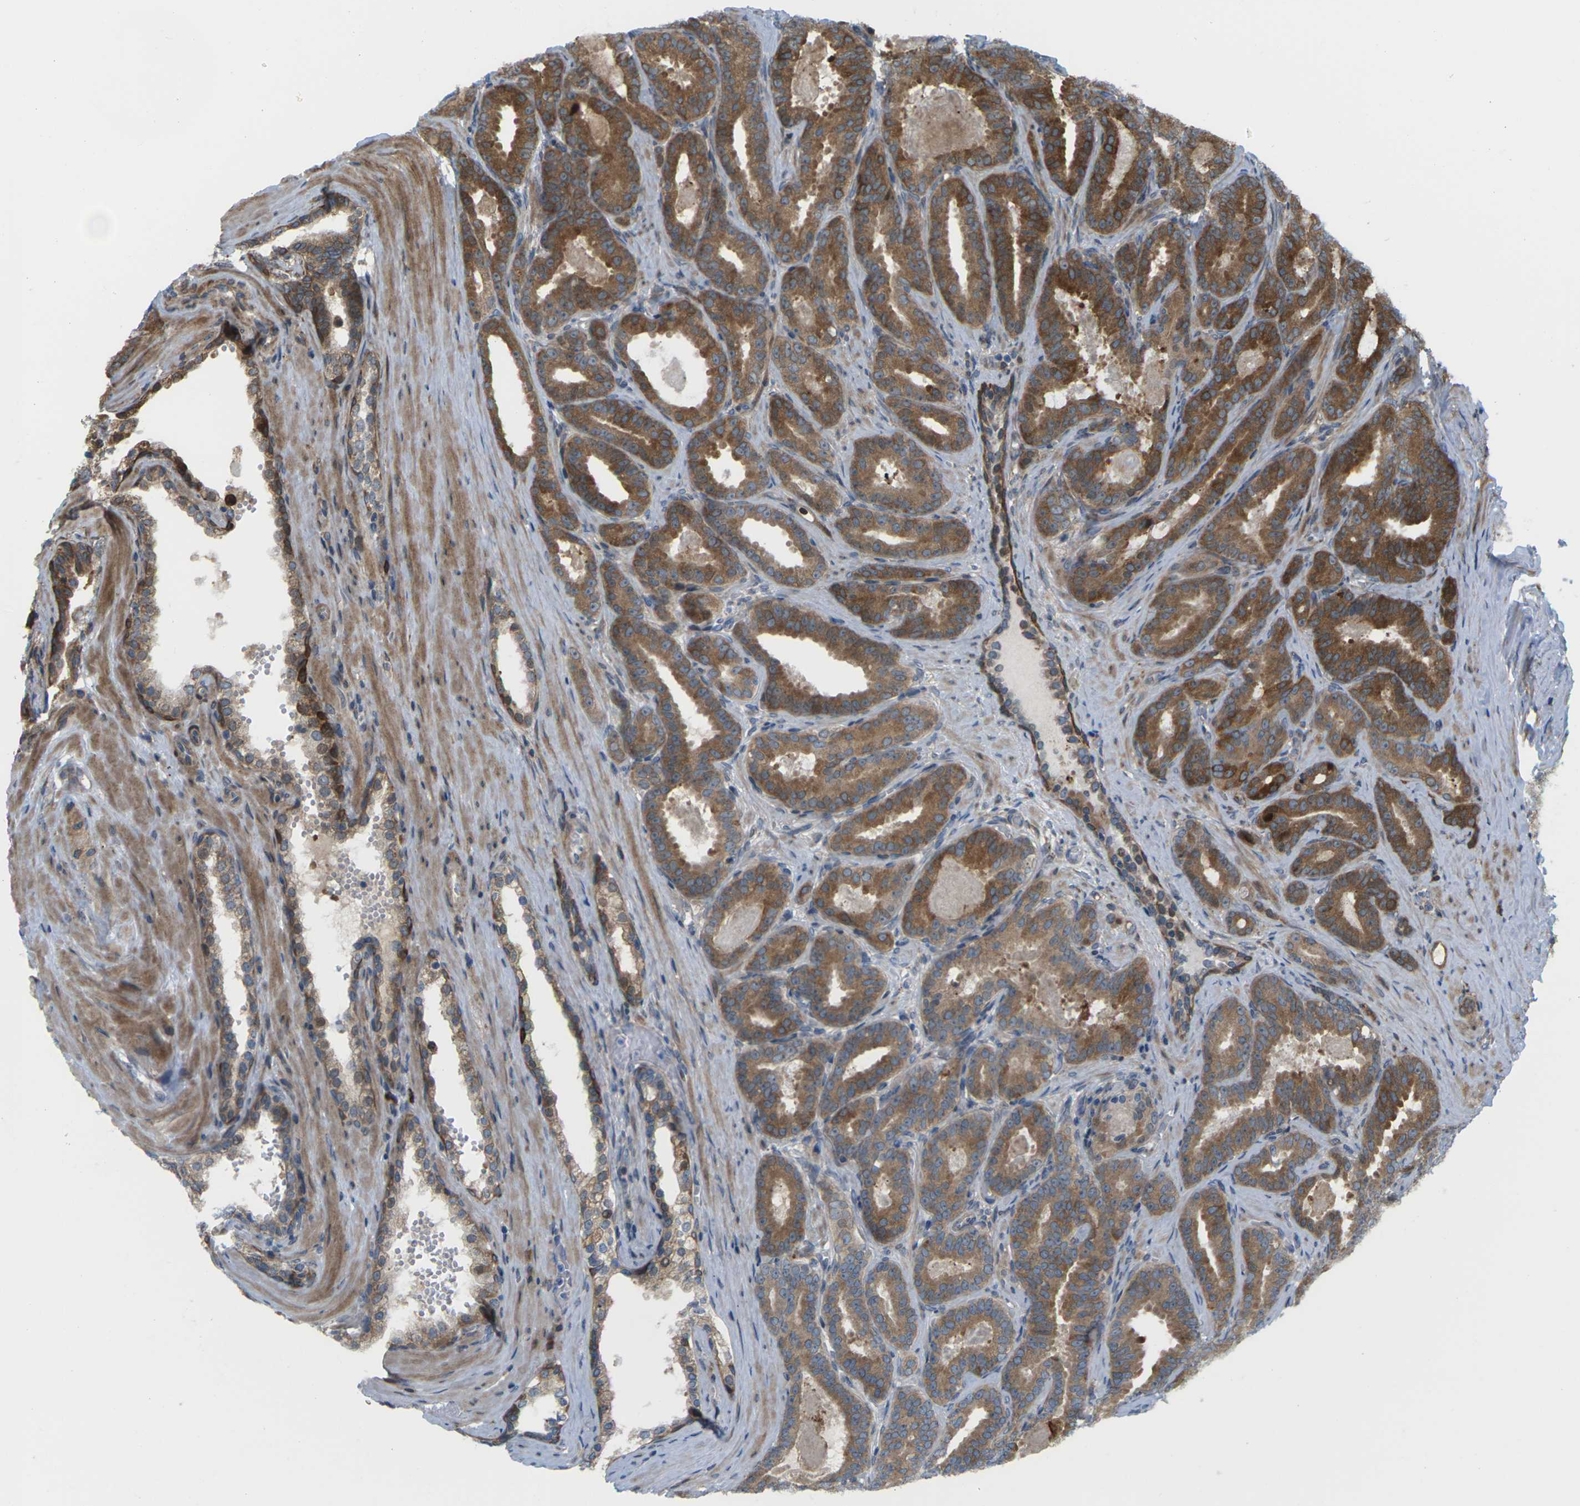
{"staining": {"intensity": "moderate", "quantity": ">75%", "location": "cytoplasmic/membranous"}, "tissue": "prostate cancer", "cell_type": "Tumor cells", "image_type": "cancer", "snomed": [{"axis": "morphology", "description": "Adenocarcinoma, High grade"}, {"axis": "topography", "description": "Prostate"}], "caption": "Prostate cancer stained with DAB IHC exhibits medium levels of moderate cytoplasmic/membranous positivity in about >75% of tumor cells.", "gene": "ROBO1", "patient": {"sex": "male", "age": 60}}